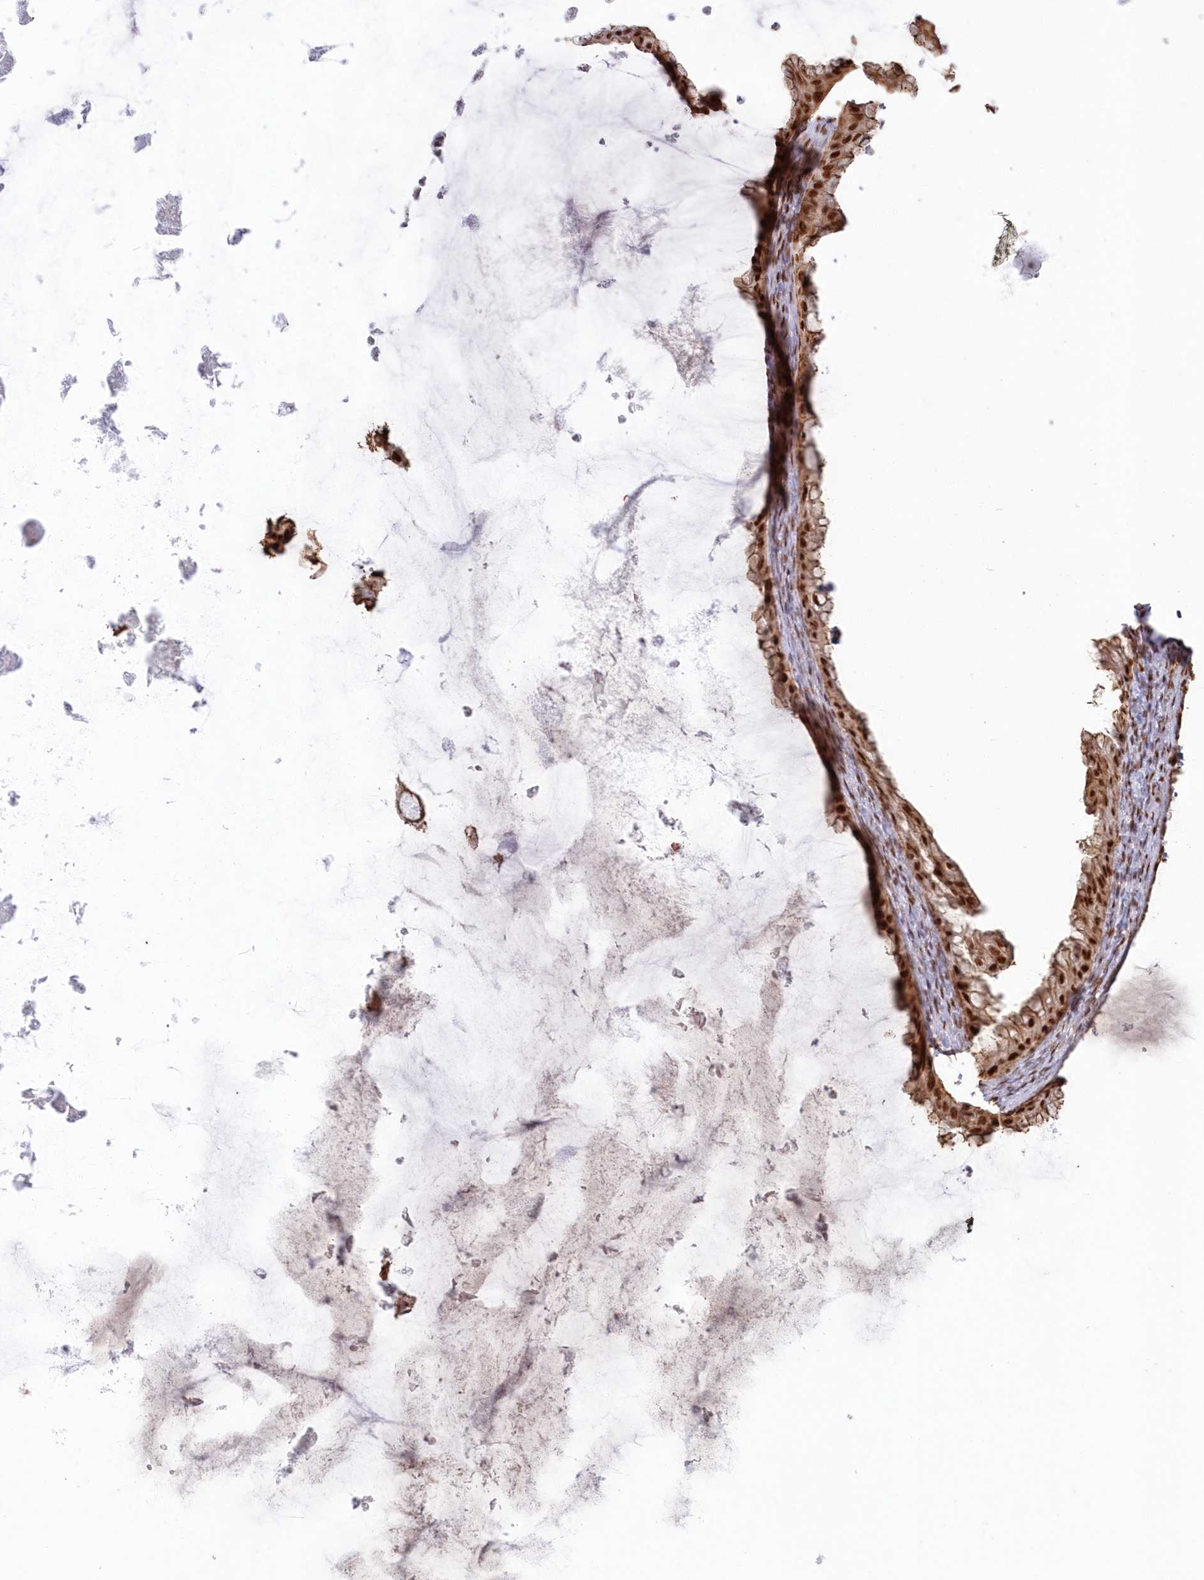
{"staining": {"intensity": "moderate", "quantity": ">75%", "location": "cytoplasmic/membranous,nuclear"}, "tissue": "ovarian cancer", "cell_type": "Tumor cells", "image_type": "cancer", "snomed": [{"axis": "morphology", "description": "Cystadenocarcinoma, mucinous, NOS"}, {"axis": "topography", "description": "Ovary"}], "caption": "Mucinous cystadenocarcinoma (ovarian) tissue exhibits moderate cytoplasmic/membranous and nuclear staining in about >75% of tumor cells", "gene": "DDX46", "patient": {"sex": "female", "age": 61}}